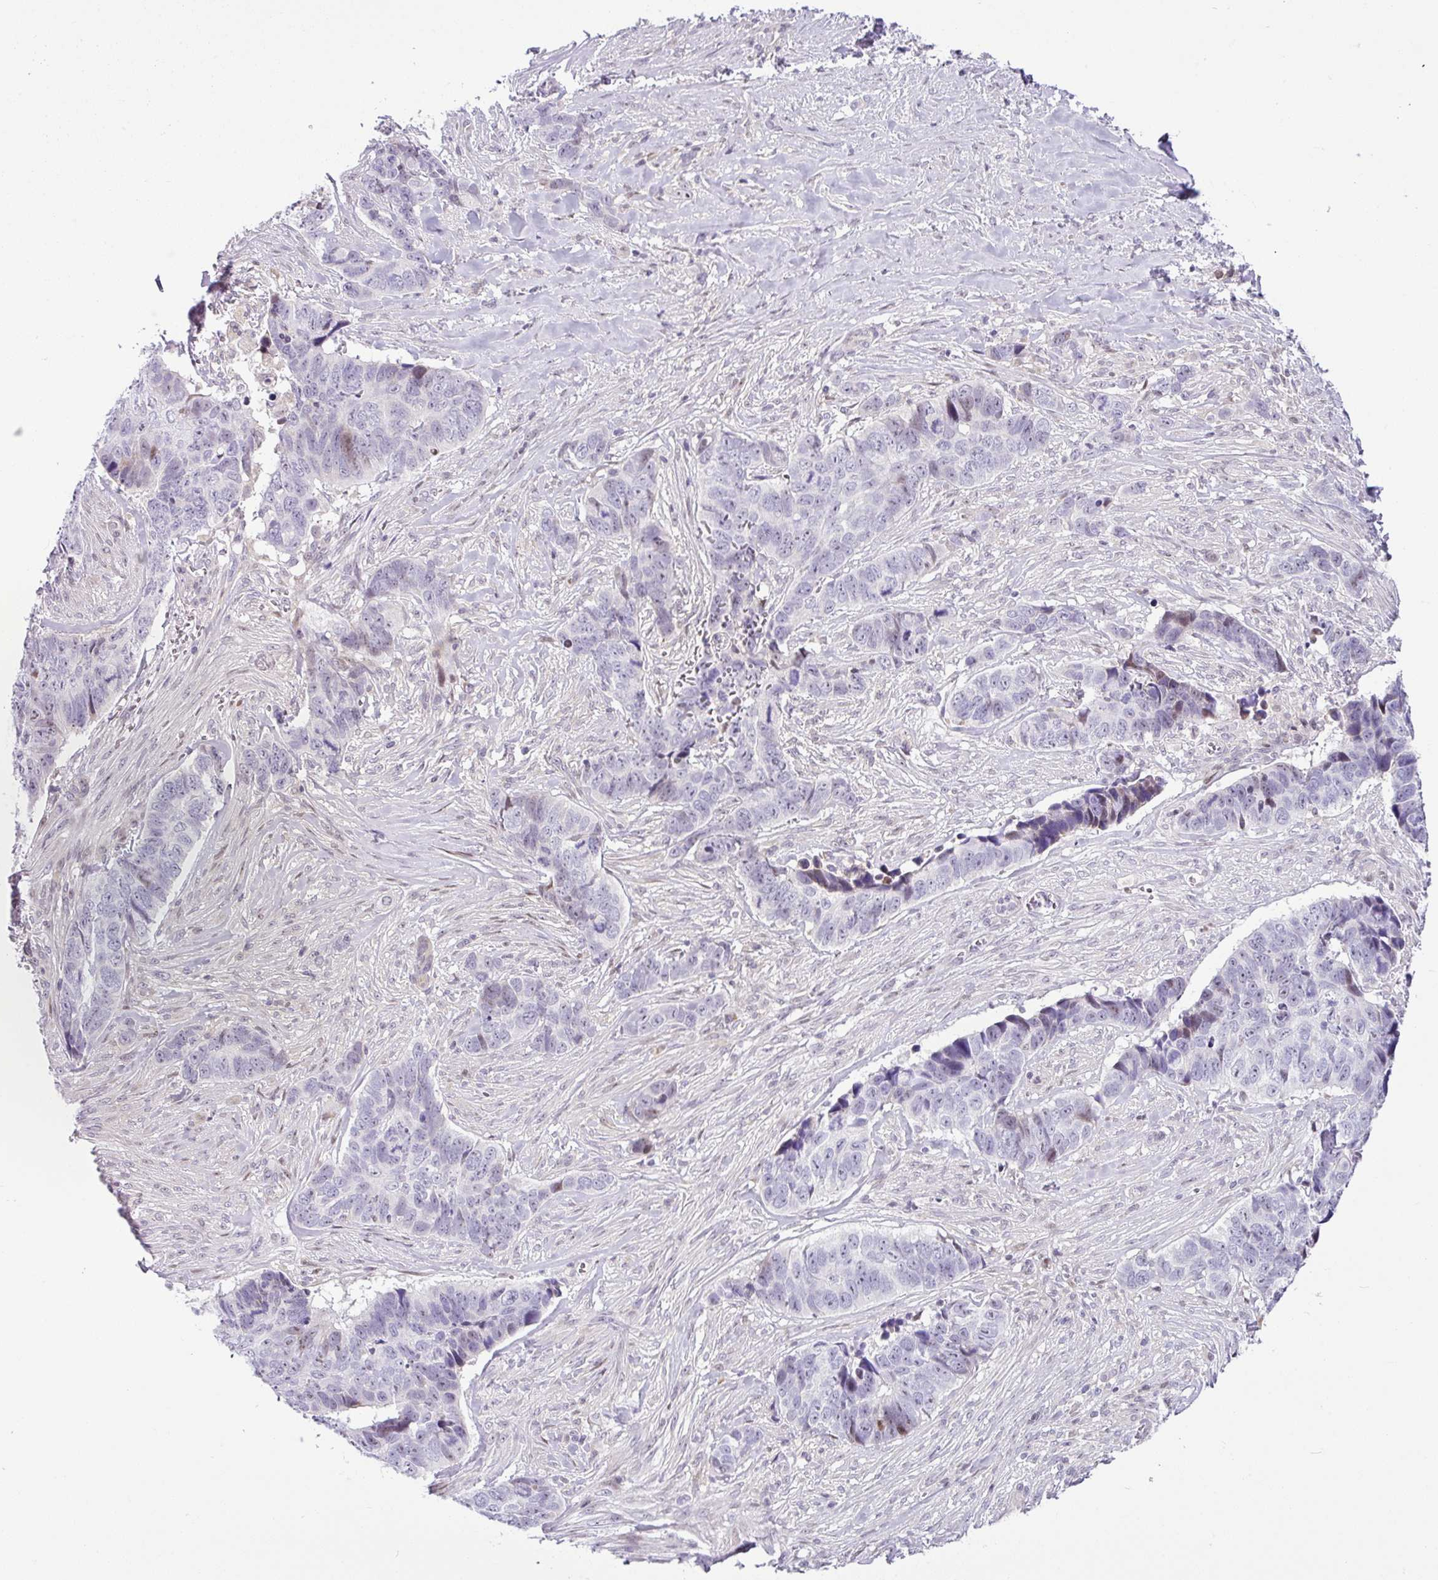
{"staining": {"intensity": "weak", "quantity": "<25%", "location": "nuclear"}, "tissue": "skin cancer", "cell_type": "Tumor cells", "image_type": "cancer", "snomed": [{"axis": "morphology", "description": "Basal cell carcinoma"}, {"axis": "topography", "description": "Skin"}], "caption": "Image shows no significant protein expression in tumor cells of skin cancer.", "gene": "NDUFB2", "patient": {"sex": "female", "age": 82}}